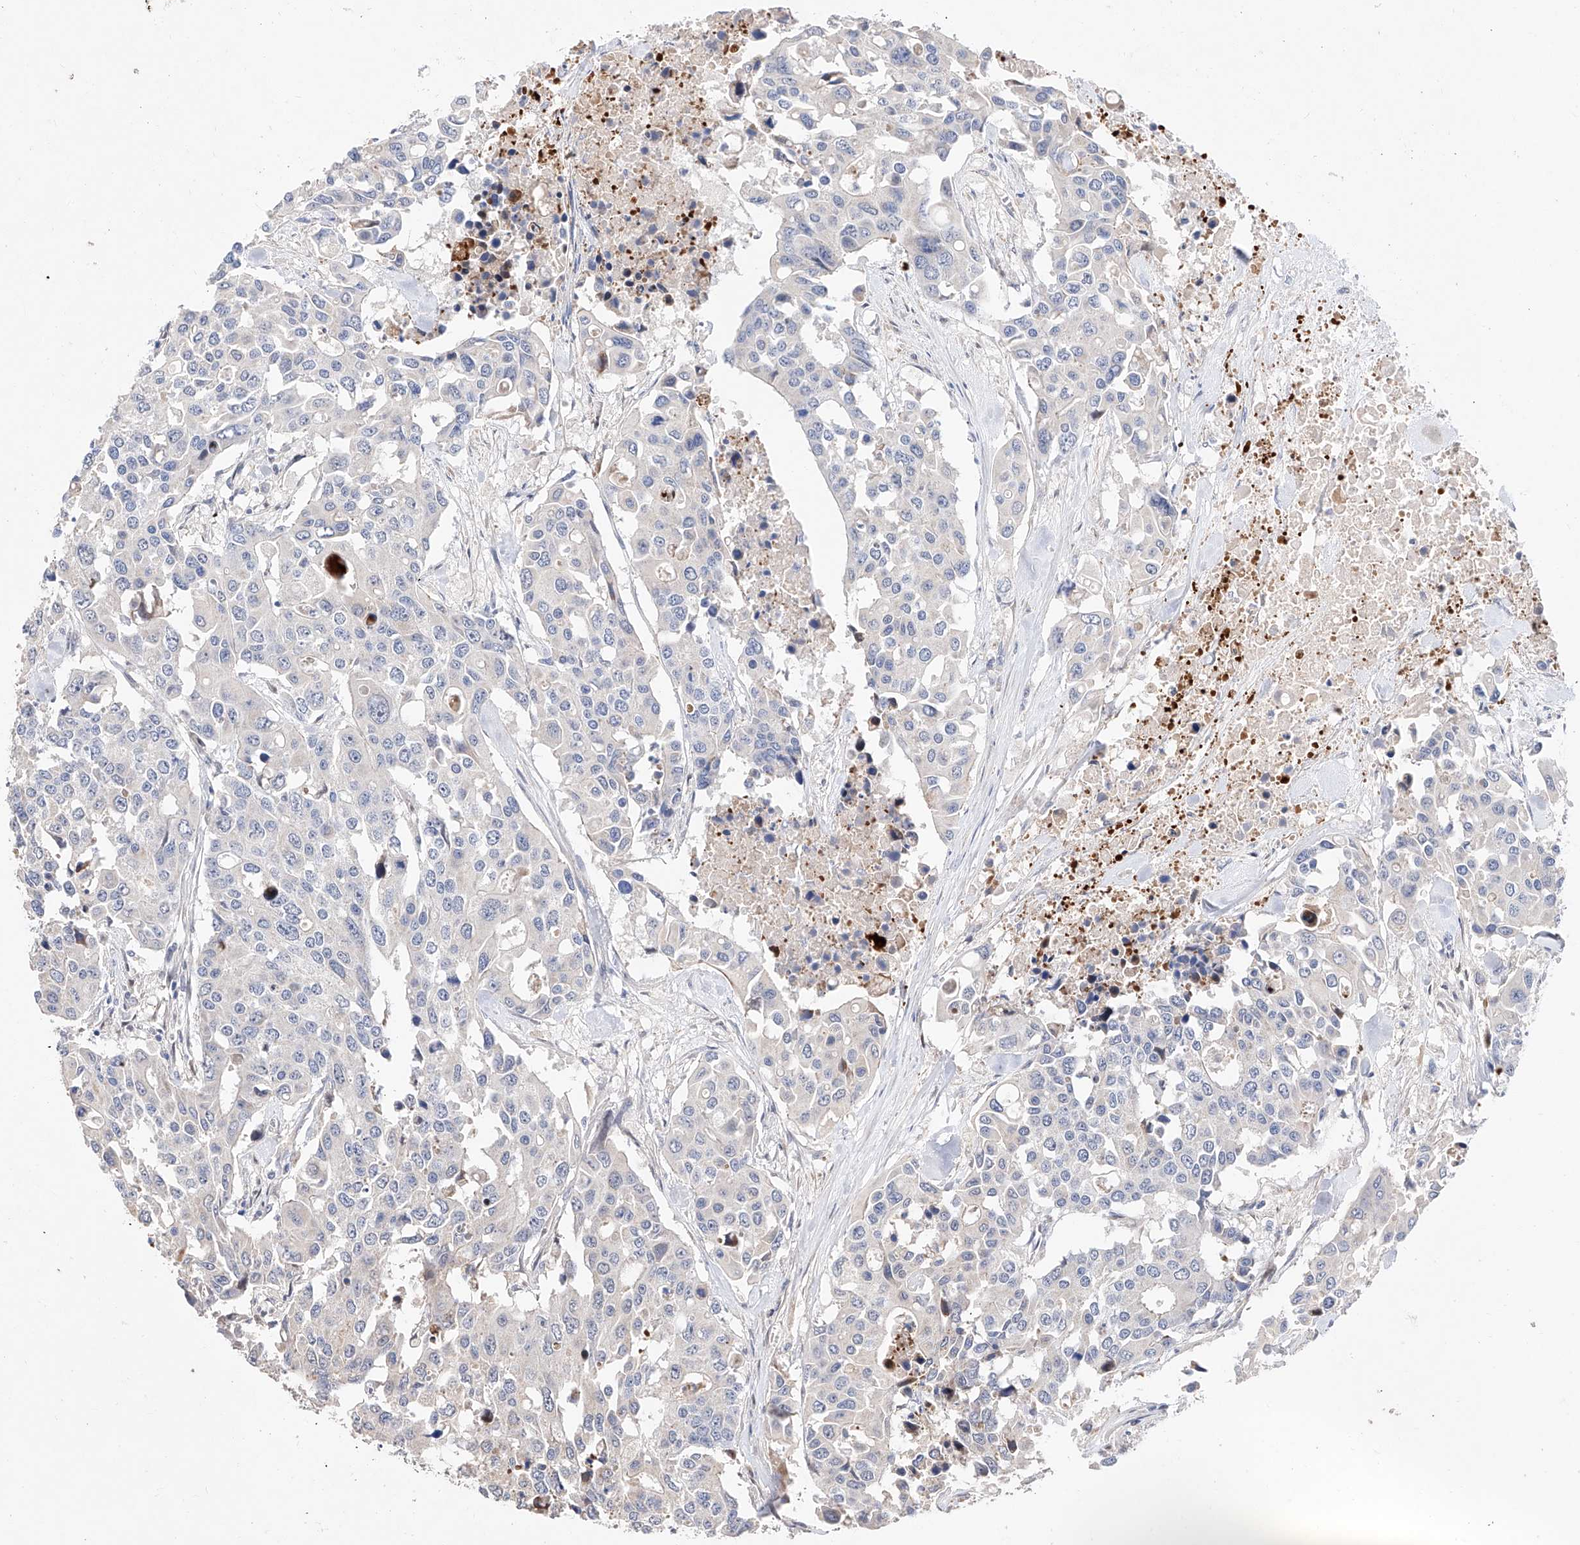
{"staining": {"intensity": "negative", "quantity": "none", "location": "none"}, "tissue": "colorectal cancer", "cell_type": "Tumor cells", "image_type": "cancer", "snomed": [{"axis": "morphology", "description": "Adenocarcinoma, NOS"}, {"axis": "topography", "description": "Colon"}], "caption": "An IHC micrograph of colorectal cancer is shown. There is no staining in tumor cells of colorectal cancer.", "gene": "FUCA2", "patient": {"sex": "male", "age": 77}}